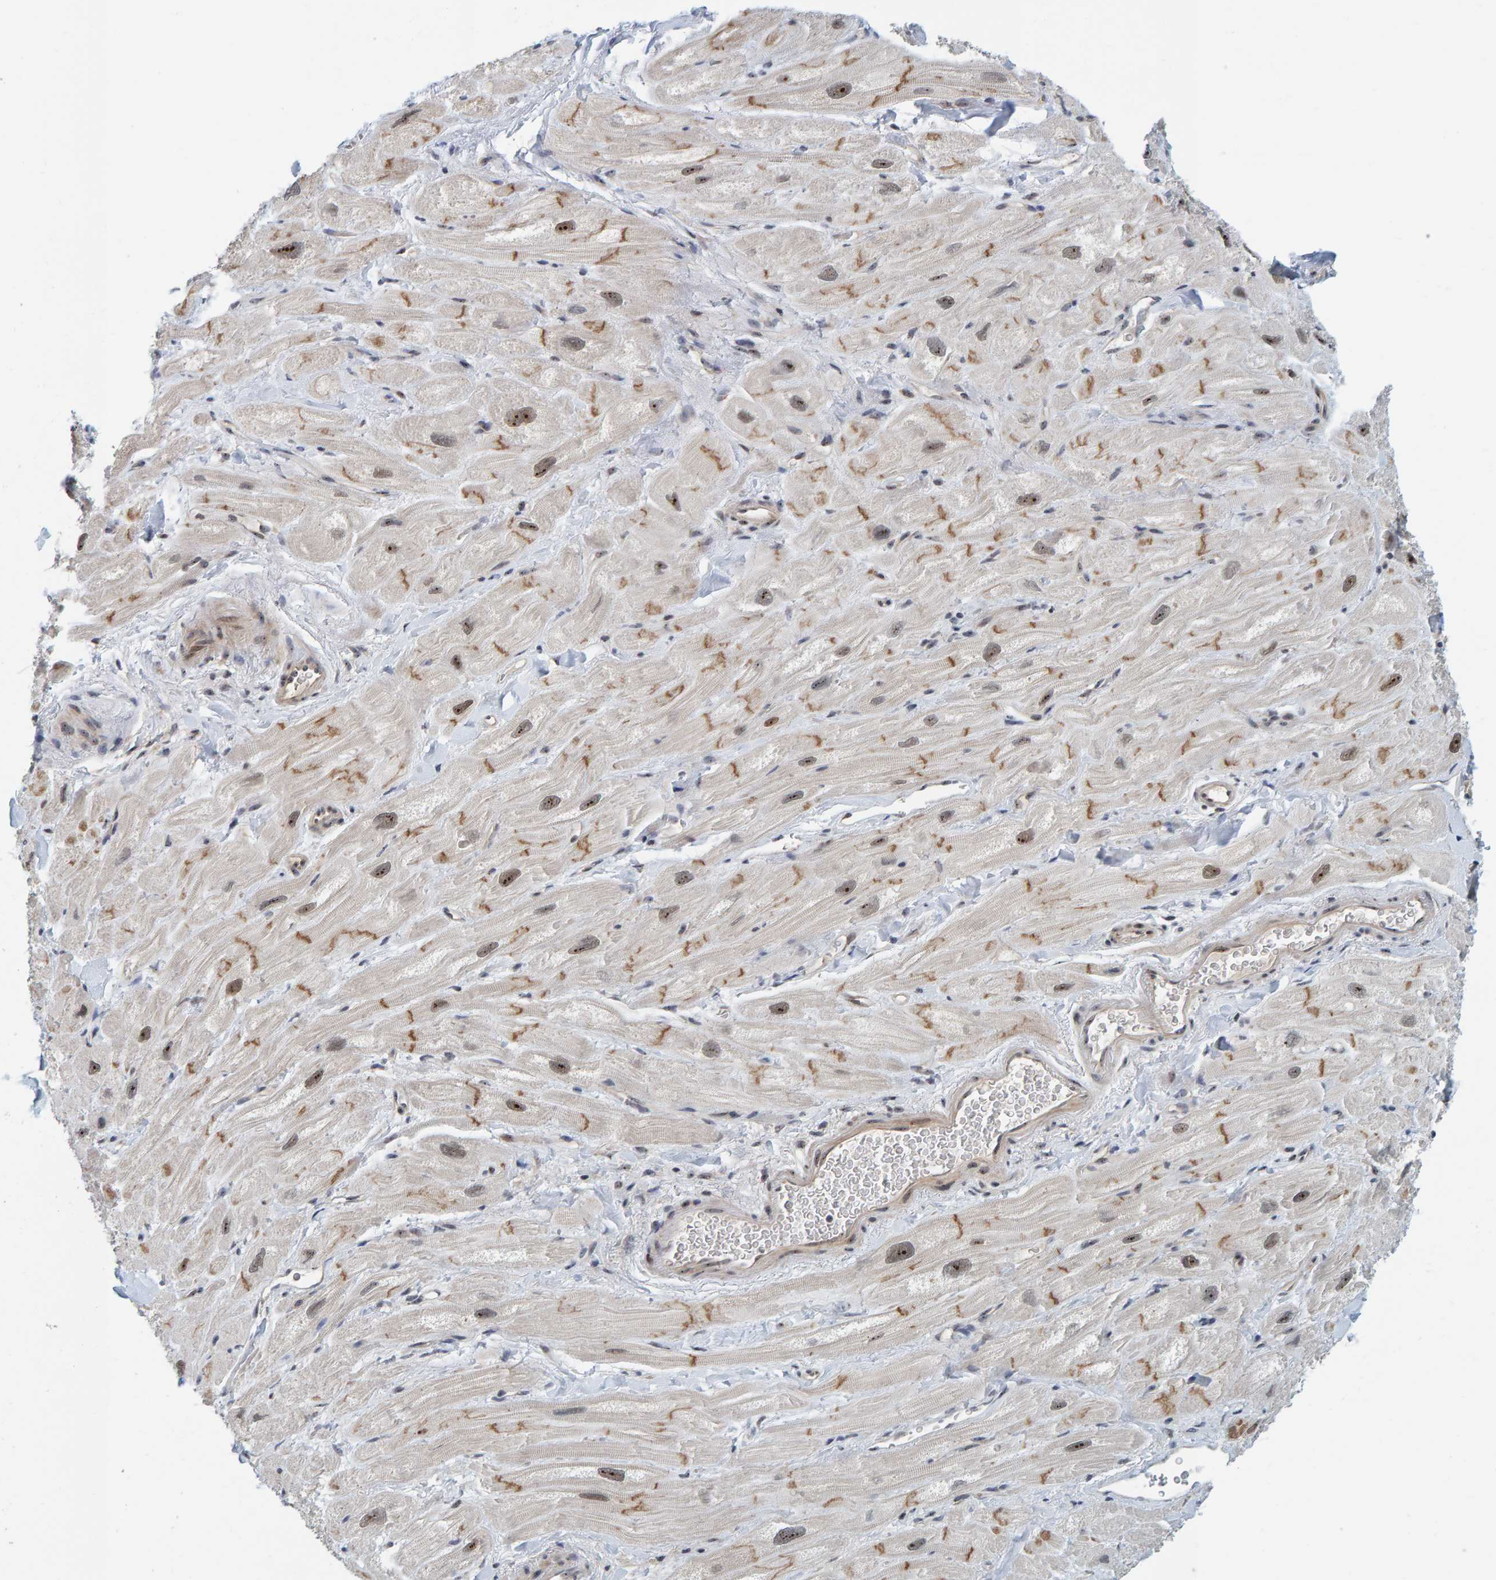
{"staining": {"intensity": "moderate", "quantity": "25%-75%", "location": "cytoplasmic/membranous,nuclear"}, "tissue": "heart muscle", "cell_type": "Cardiomyocytes", "image_type": "normal", "snomed": [{"axis": "morphology", "description": "Normal tissue, NOS"}, {"axis": "topography", "description": "Heart"}], "caption": "Brown immunohistochemical staining in normal heart muscle reveals moderate cytoplasmic/membranous,nuclear staining in about 25%-75% of cardiomyocytes.", "gene": "POLR1E", "patient": {"sex": "male", "age": 49}}